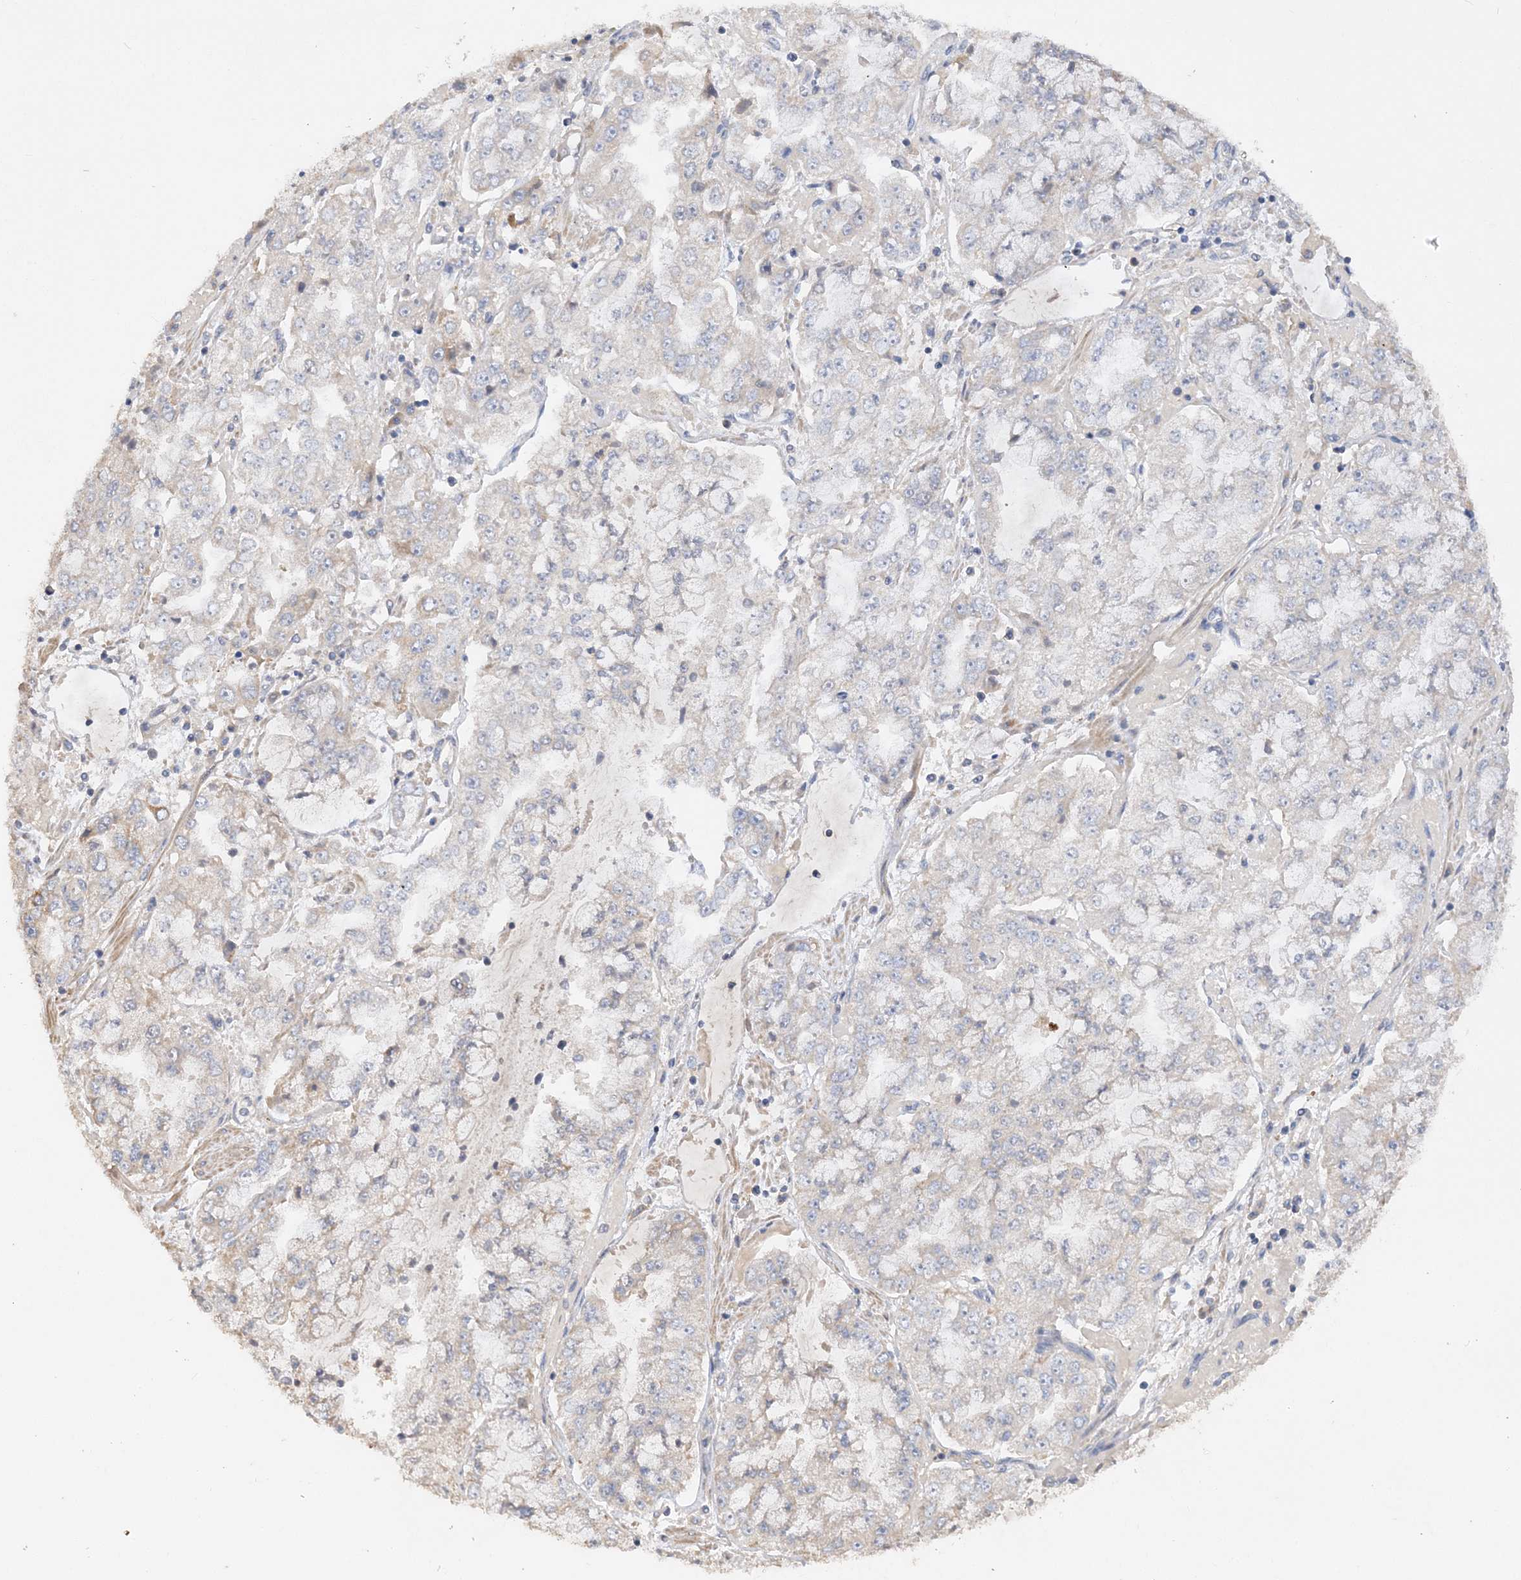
{"staining": {"intensity": "negative", "quantity": "none", "location": "none"}, "tissue": "stomach cancer", "cell_type": "Tumor cells", "image_type": "cancer", "snomed": [{"axis": "morphology", "description": "Adenocarcinoma, NOS"}, {"axis": "topography", "description": "Stomach"}], "caption": "Immunohistochemical staining of stomach cancer (adenocarcinoma) reveals no significant staining in tumor cells.", "gene": "GRINA", "patient": {"sex": "male", "age": 76}}